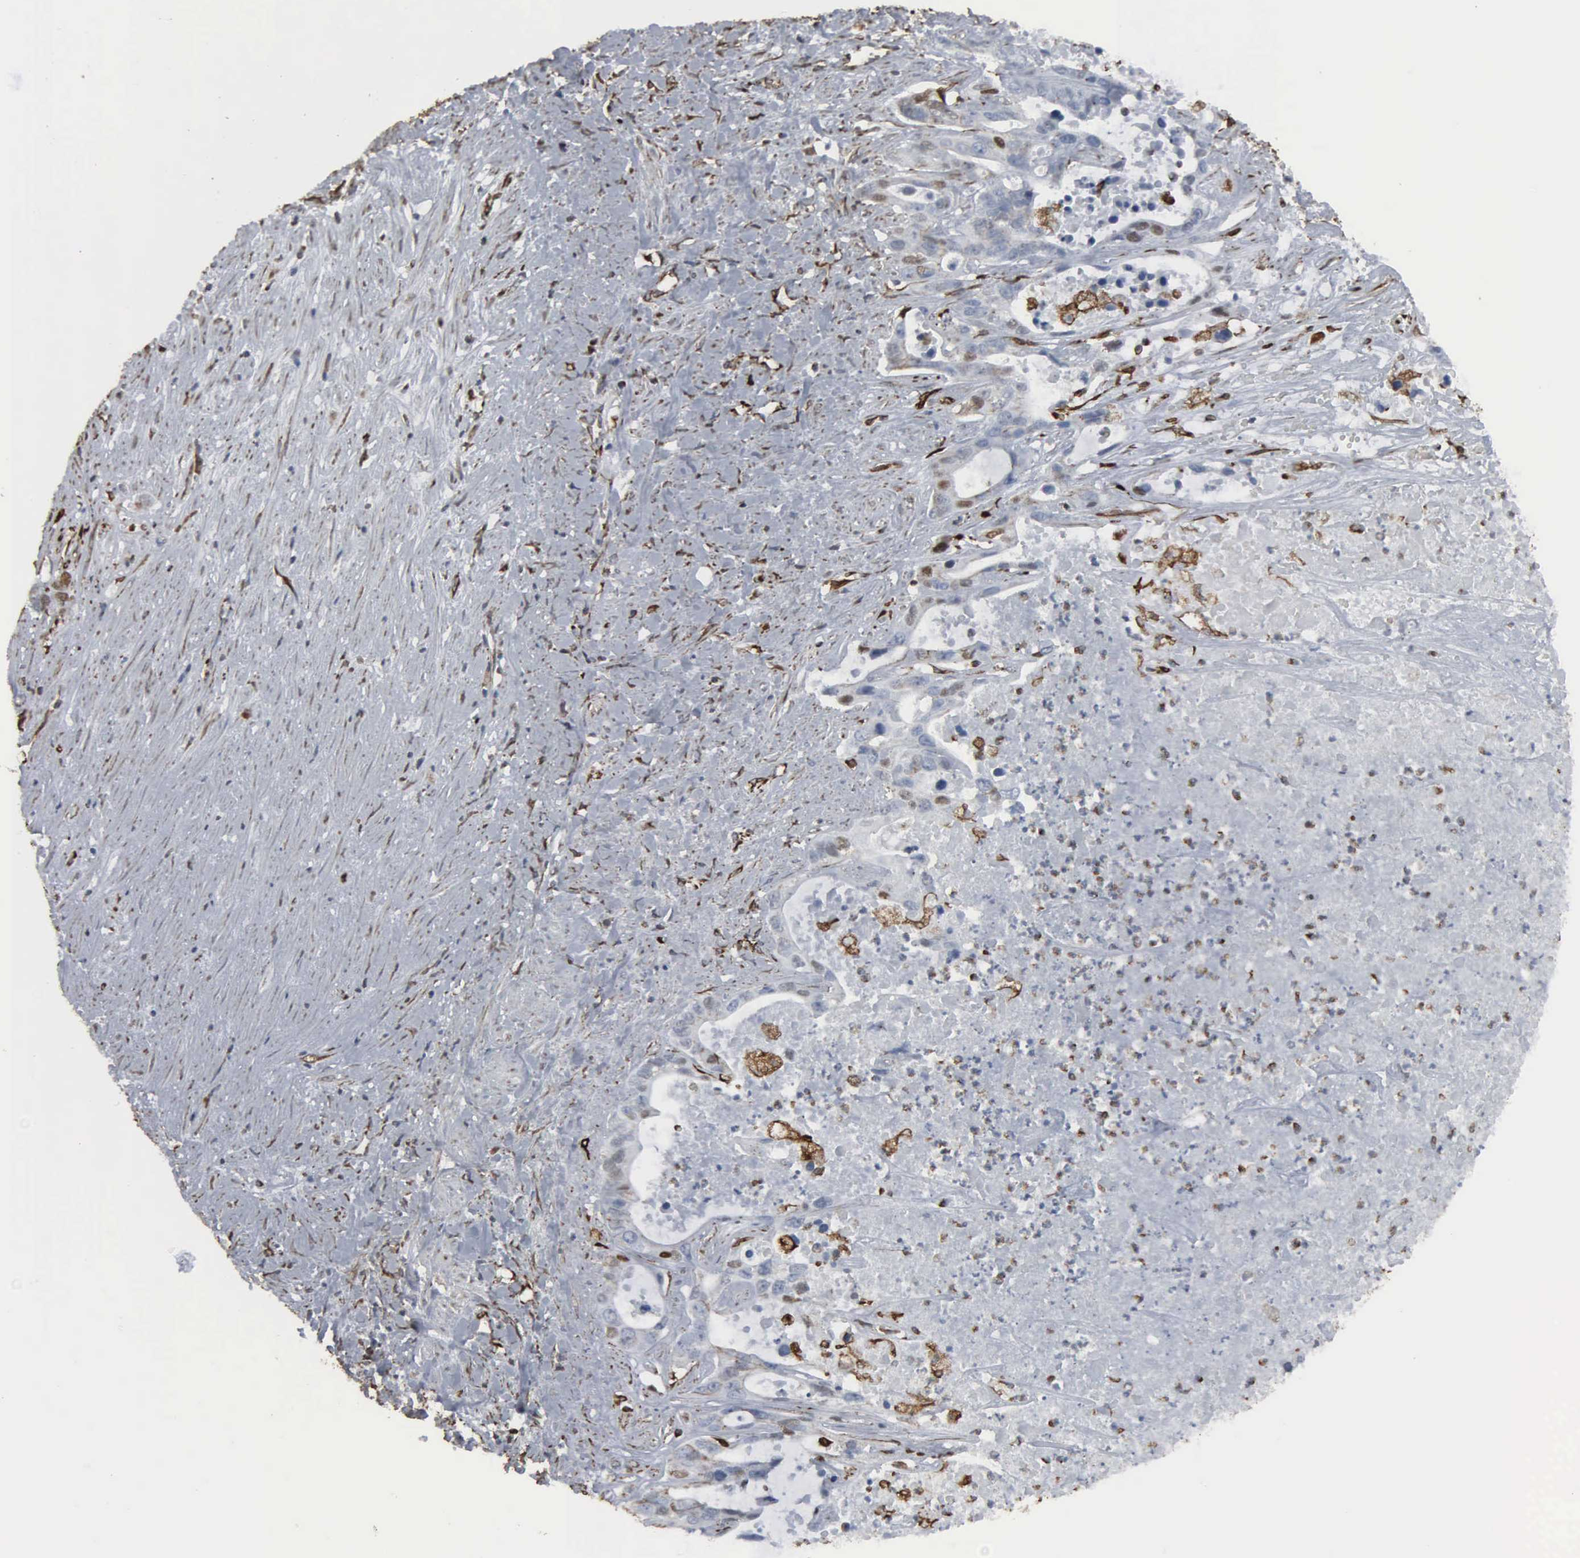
{"staining": {"intensity": "weak", "quantity": "<25%", "location": "nuclear"}, "tissue": "liver cancer", "cell_type": "Tumor cells", "image_type": "cancer", "snomed": [{"axis": "morphology", "description": "Cholangiocarcinoma"}, {"axis": "topography", "description": "Liver"}], "caption": "IHC image of neoplastic tissue: human liver cholangiocarcinoma stained with DAB (3,3'-diaminobenzidine) exhibits no significant protein positivity in tumor cells.", "gene": "CCNE1", "patient": {"sex": "female", "age": 65}}